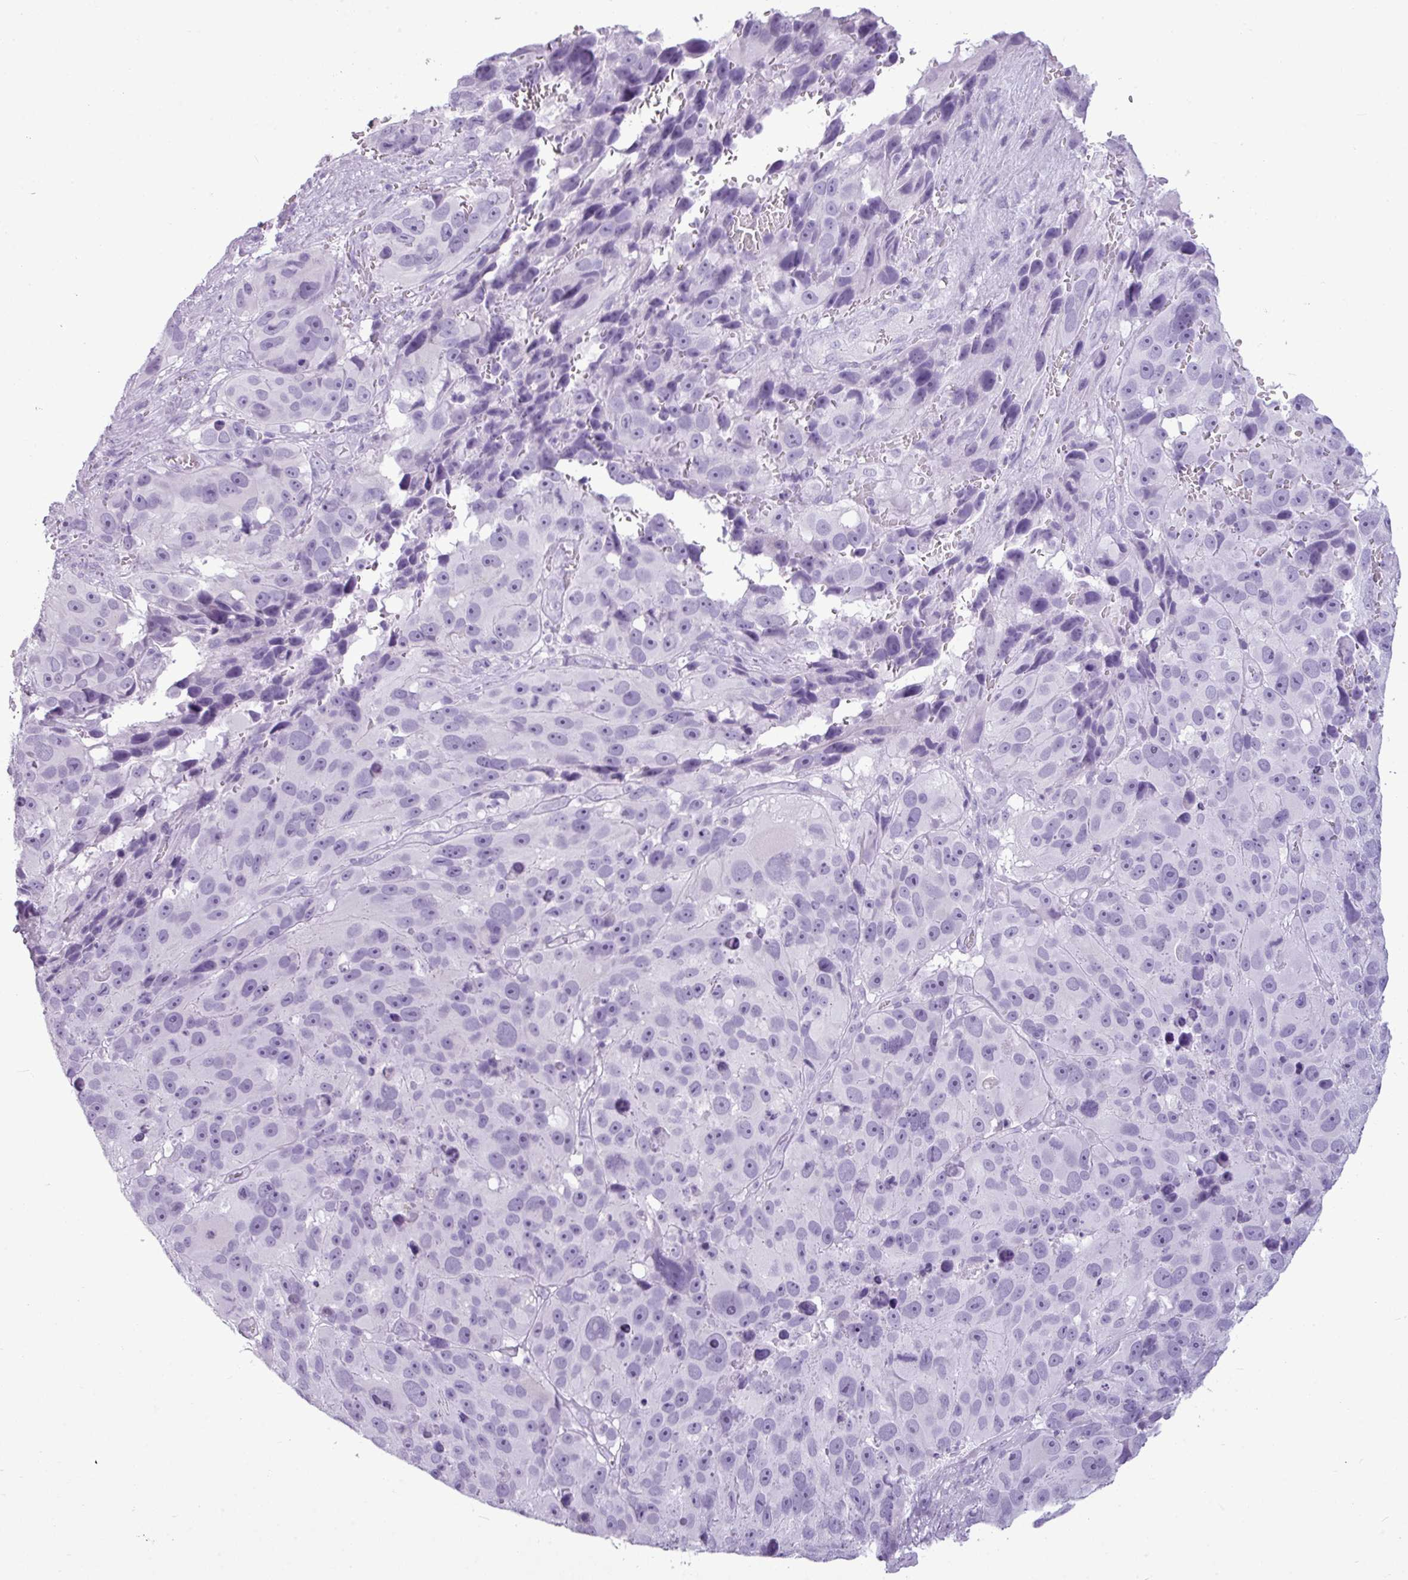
{"staining": {"intensity": "negative", "quantity": "none", "location": "none"}, "tissue": "melanoma", "cell_type": "Tumor cells", "image_type": "cancer", "snomed": [{"axis": "morphology", "description": "Malignant melanoma, NOS"}, {"axis": "topography", "description": "Skin"}], "caption": "Tumor cells are negative for protein expression in human melanoma. The staining was performed using DAB to visualize the protein expression in brown, while the nuclei were stained in blue with hematoxylin (Magnification: 20x).", "gene": "AMY1B", "patient": {"sex": "male", "age": 84}}